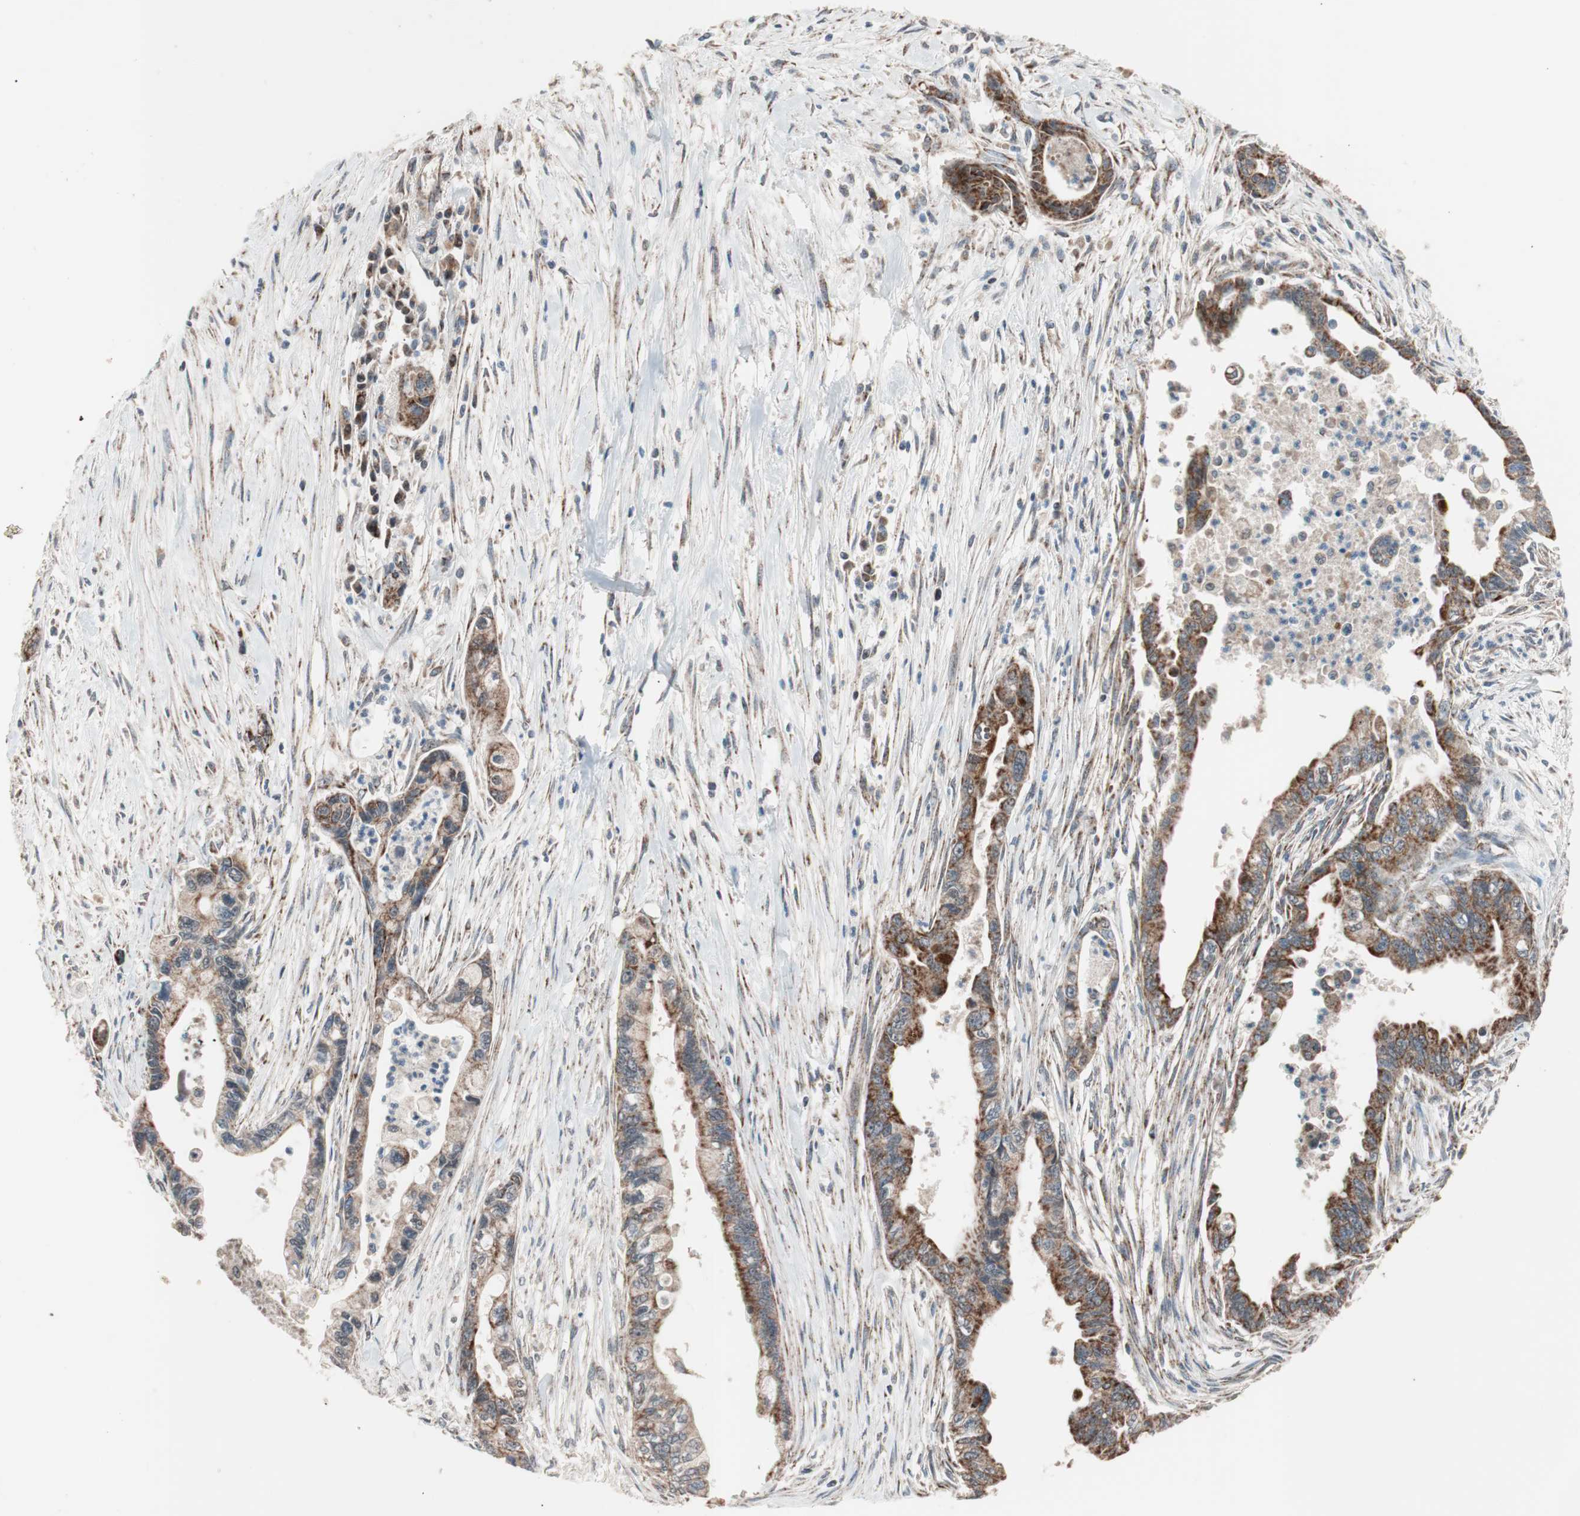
{"staining": {"intensity": "strong", "quantity": ">75%", "location": "cytoplasmic/membranous"}, "tissue": "pancreatic cancer", "cell_type": "Tumor cells", "image_type": "cancer", "snomed": [{"axis": "morphology", "description": "Adenocarcinoma, NOS"}, {"axis": "topography", "description": "Pancreas"}], "caption": "An IHC micrograph of neoplastic tissue is shown. Protein staining in brown highlights strong cytoplasmic/membranous positivity in pancreatic adenocarcinoma within tumor cells.", "gene": "PITRM1", "patient": {"sex": "male", "age": 70}}